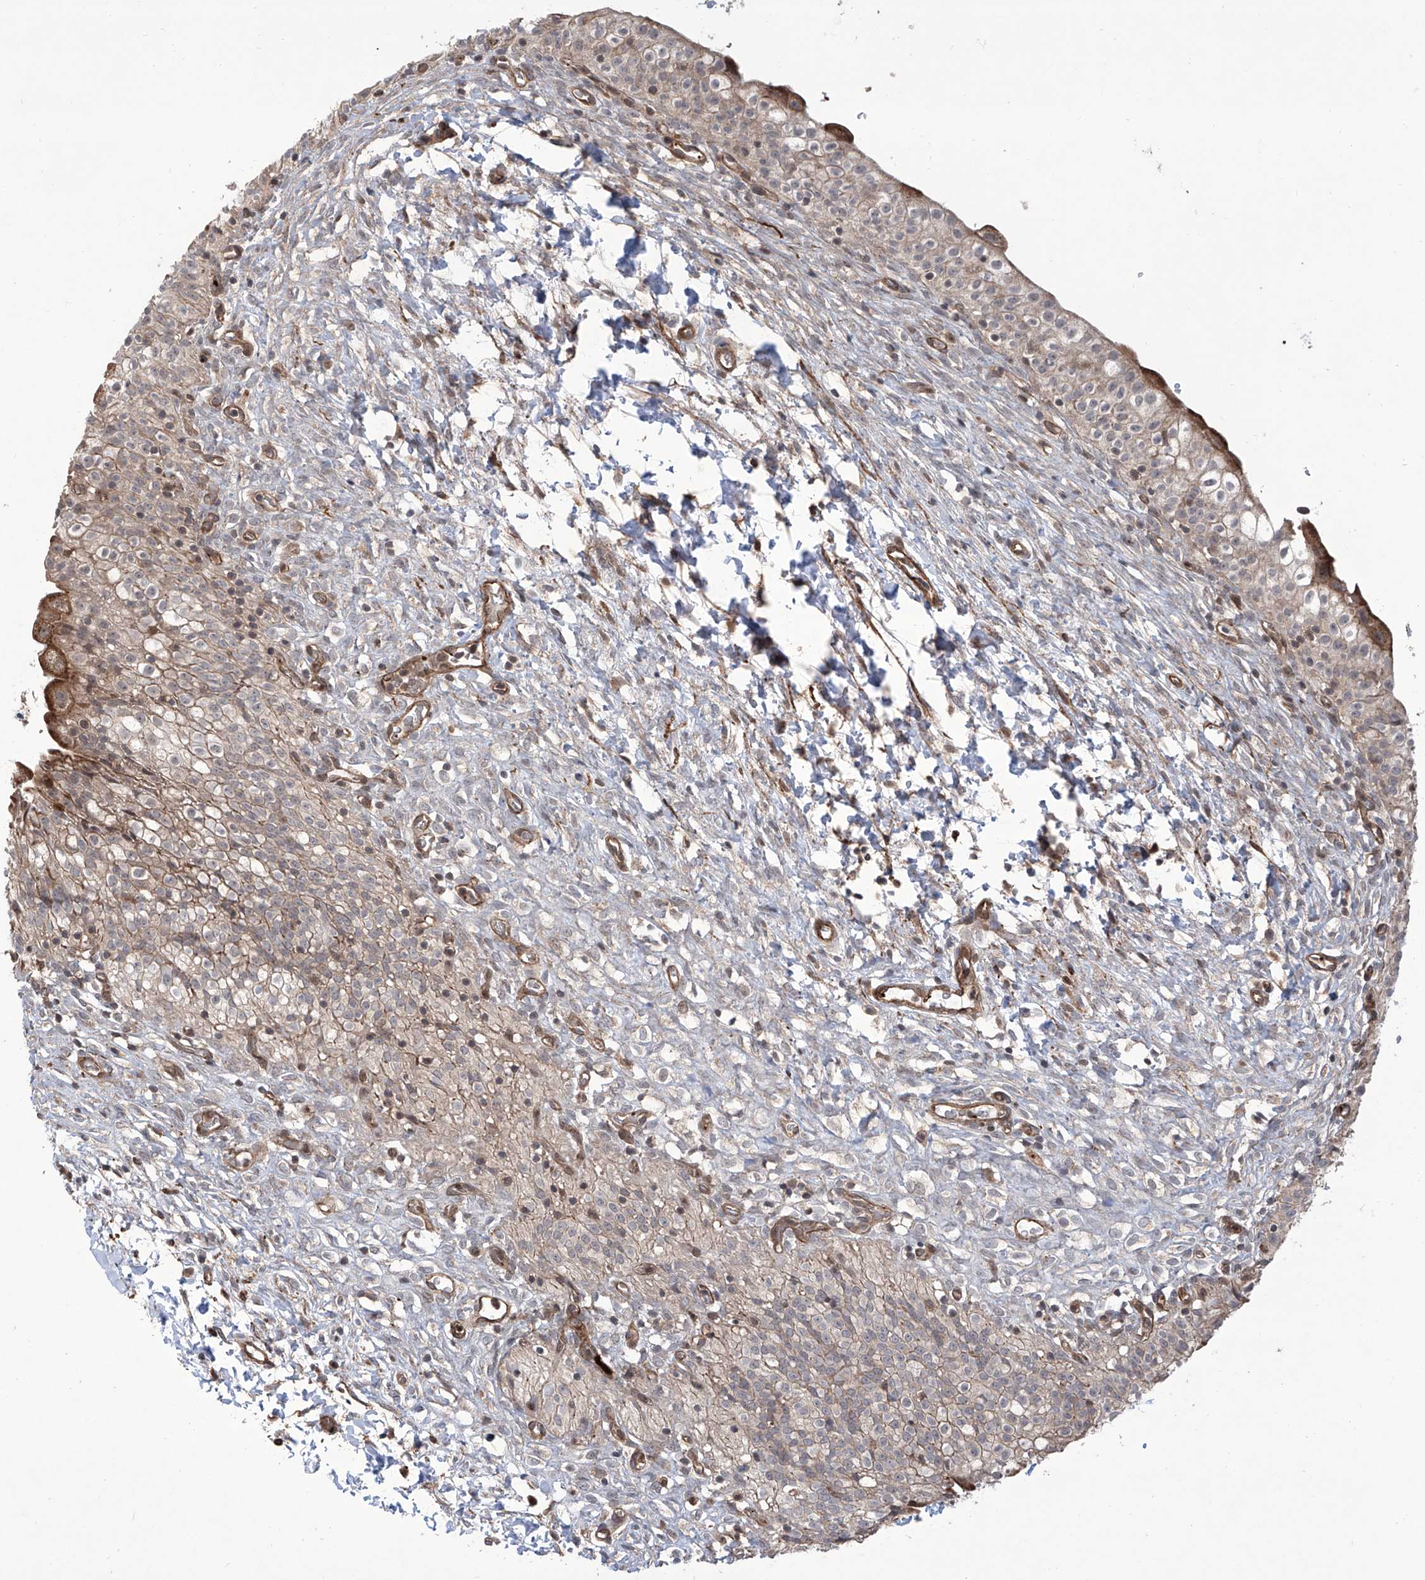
{"staining": {"intensity": "moderate", "quantity": "25%-75%", "location": "cytoplasmic/membranous"}, "tissue": "urinary bladder", "cell_type": "Urothelial cells", "image_type": "normal", "snomed": [{"axis": "morphology", "description": "Normal tissue, NOS"}, {"axis": "topography", "description": "Urinary bladder"}], "caption": "Brown immunohistochemical staining in normal human urinary bladder demonstrates moderate cytoplasmic/membranous staining in about 25%-75% of urothelial cells.", "gene": "APAF1", "patient": {"sex": "male", "age": 55}}